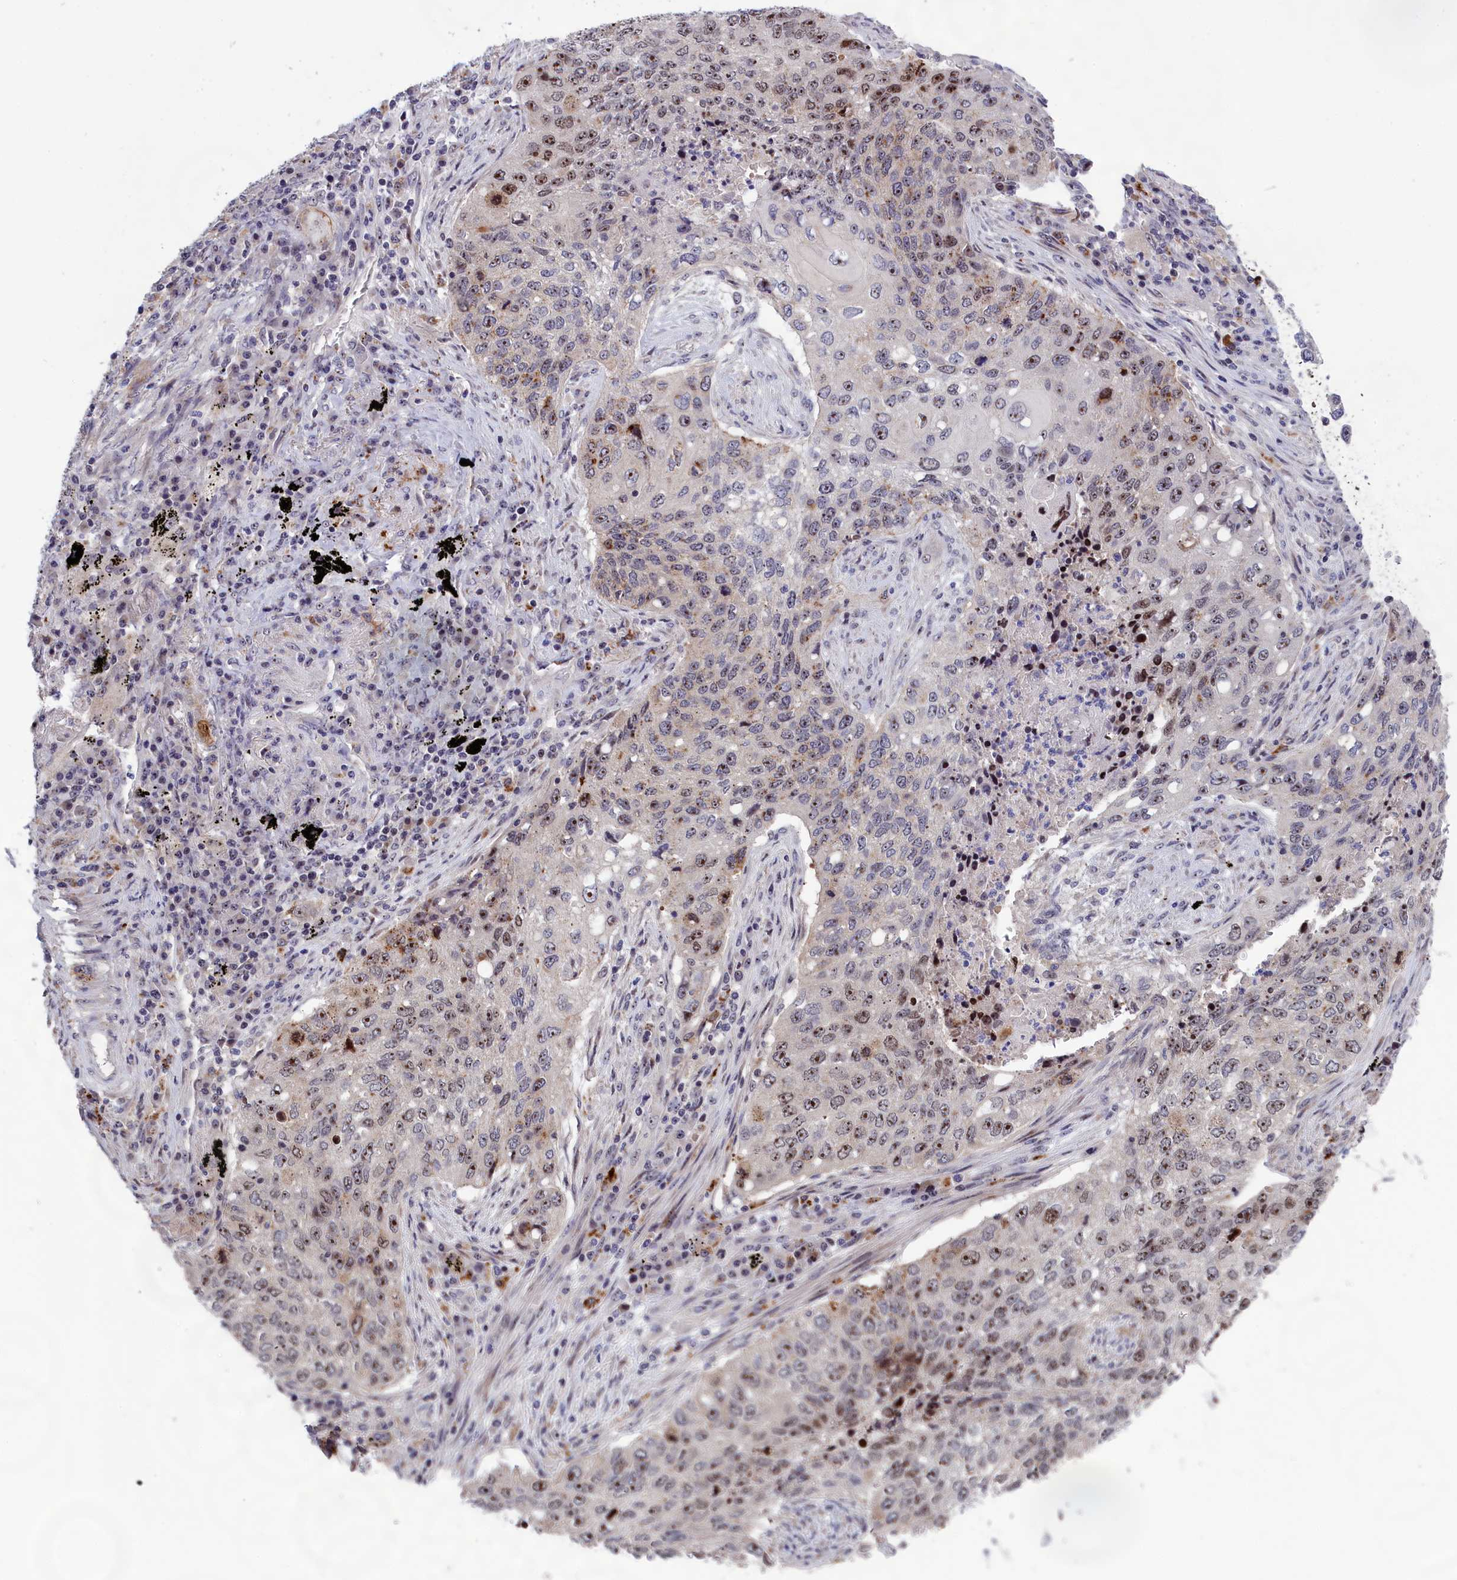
{"staining": {"intensity": "moderate", "quantity": "25%-75%", "location": "nuclear"}, "tissue": "lung cancer", "cell_type": "Tumor cells", "image_type": "cancer", "snomed": [{"axis": "morphology", "description": "Squamous cell carcinoma, NOS"}, {"axis": "topography", "description": "Lung"}], "caption": "There is medium levels of moderate nuclear expression in tumor cells of lung cancer, as demonstrated by immunohistochemical staining (brown color).", "gene": "PPAN", "patient": {"sex": "female", "age": 63}}